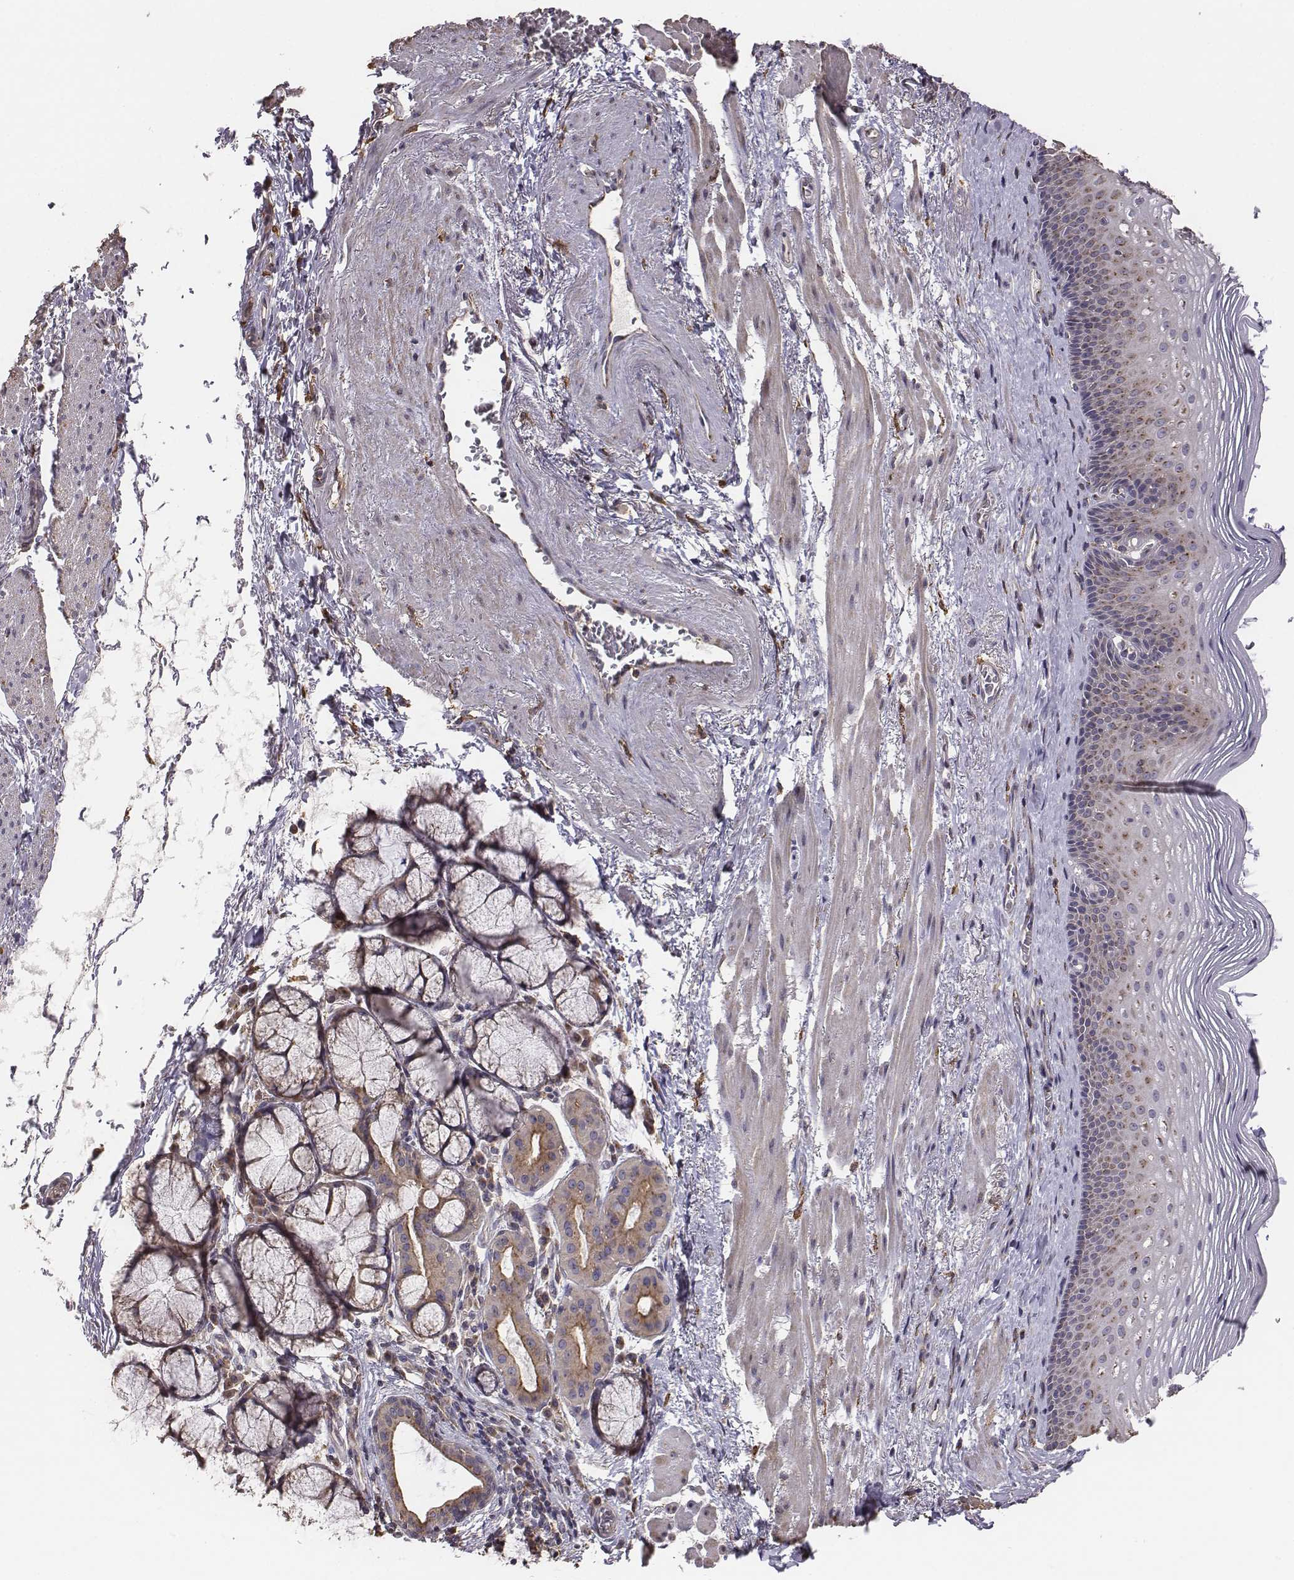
{"staining": {"intensity": "weak", "quantity": ">75%", "location": "cytoplasmic/membranous"}, "tissue": "esophagus", "cell_type": "Squamous epithelial cells", "image_type": "normal", "snomed": [{"axis": "morphology", "description": "Normal tissue, NOS"}, {"axis": "topography", "description": "Esophagus"}], "caption": "Immunohistochemical staining of normal human esophagus displays weak cytoplasmic/membranous protein staining in approximately >75% of squamous epithelial cells. The staining was performed using DAB to visualize the protein expression in brown, while the nuclei were stained in blue with hematoxylin (Magnification: 20x).", "gene": "AP1B1", "patient": {"sex": "male", "age": 76}}